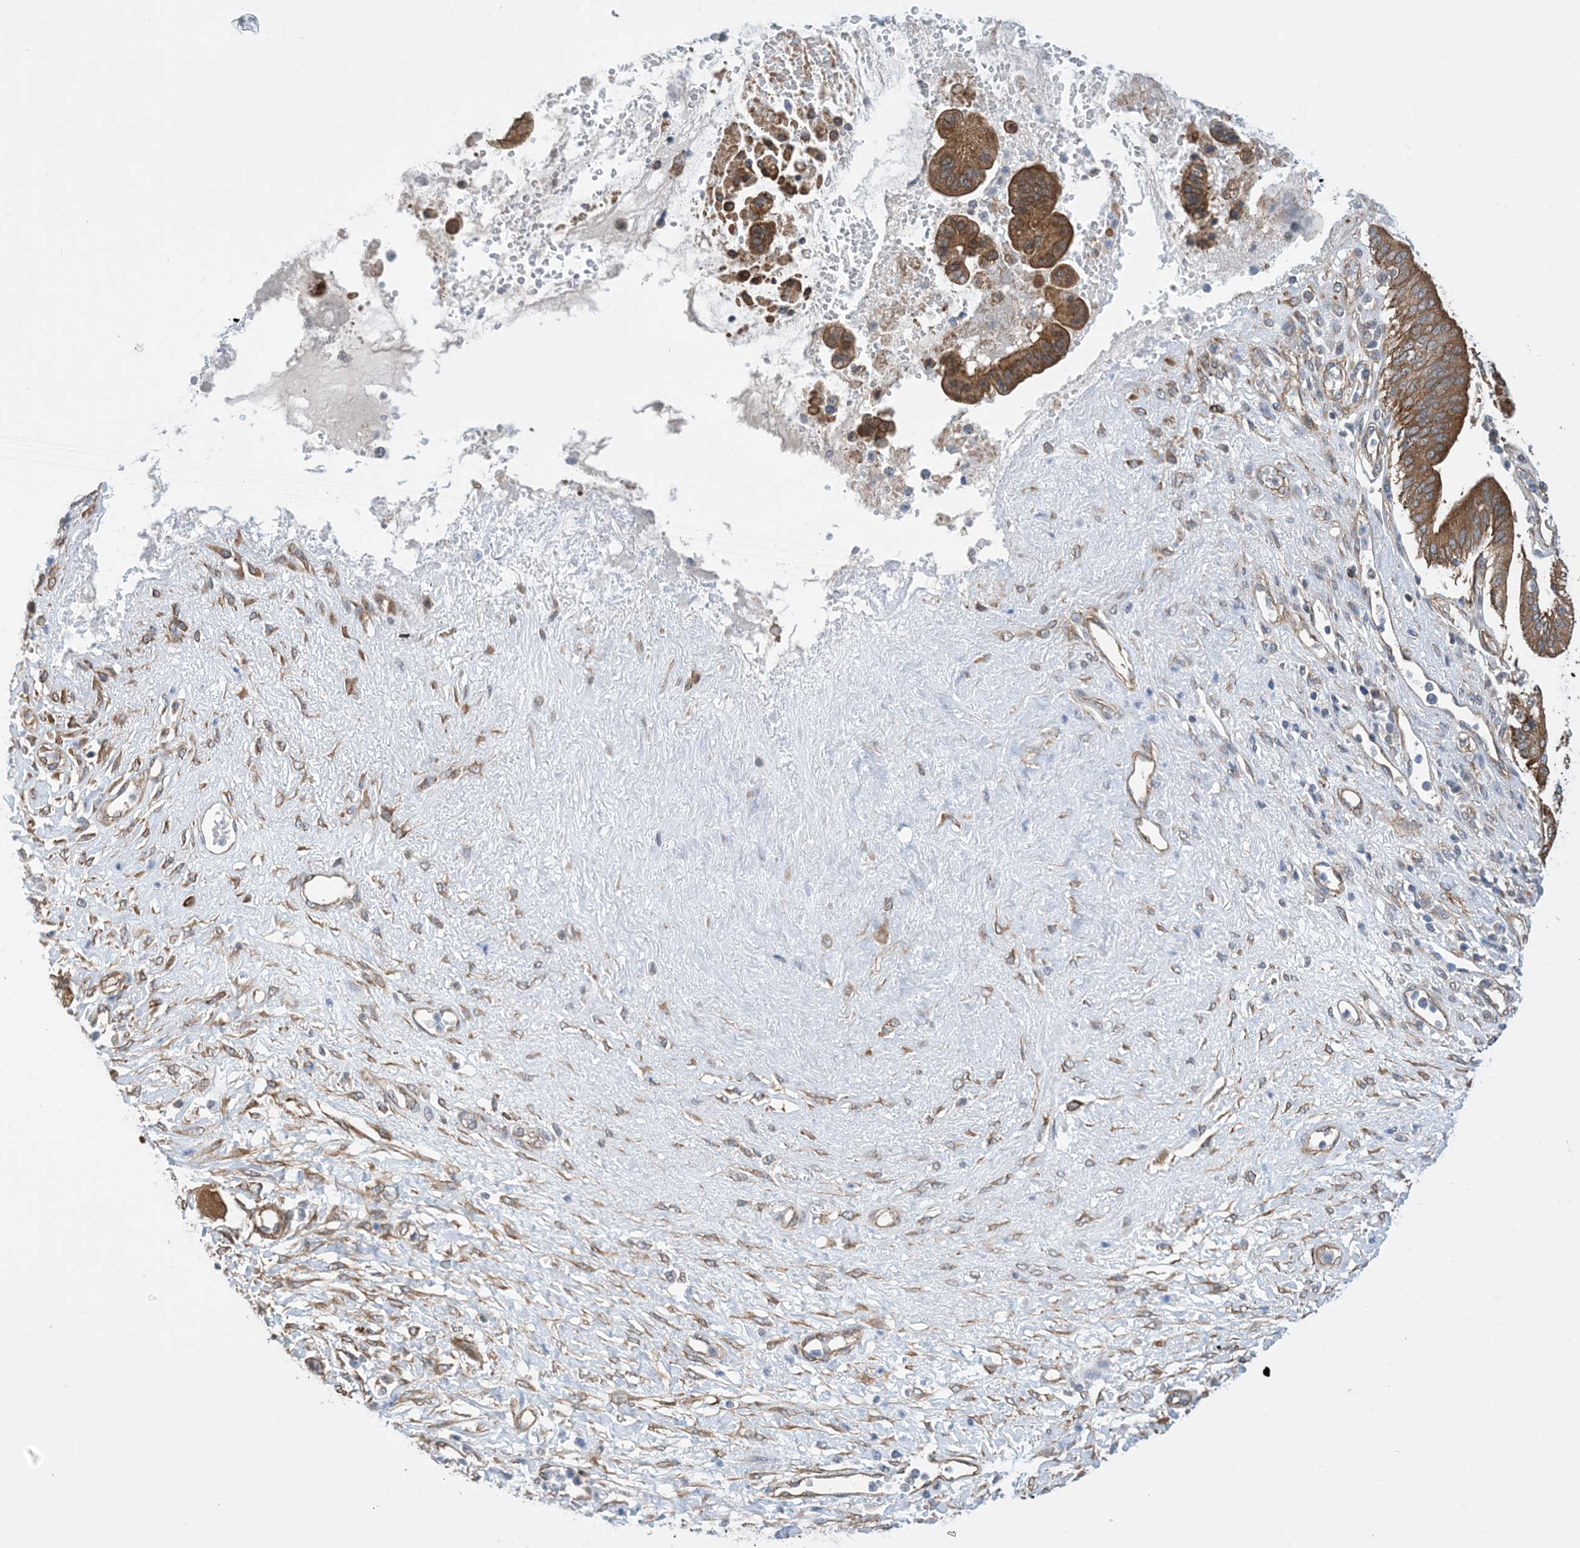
{"staining": {"intensity": "moderate", "quantity": ">75%", "location": "cytoplasmic/membranous"}, "tissue": "pancreatic cancer", "cell_type": "Tumor cells", "image_type": "cancer", "snomed": [{"axis": "morphology", "description": "Inflammation, NOS"}, {"axis": "morphology", "description": "Adenocarcinoma, NOS"}, {"axis": "topography", "description": "Pancreas"}], "caption": "This image demonstrates immunohistochemistry staining of adenocarcinoma (pancreatic), with medium moderate cytoplasmic/membranous positivity in about >75% of tumor cells.", "gene": "EHBP1", "patient": {"sex": "female", "age": 56}}